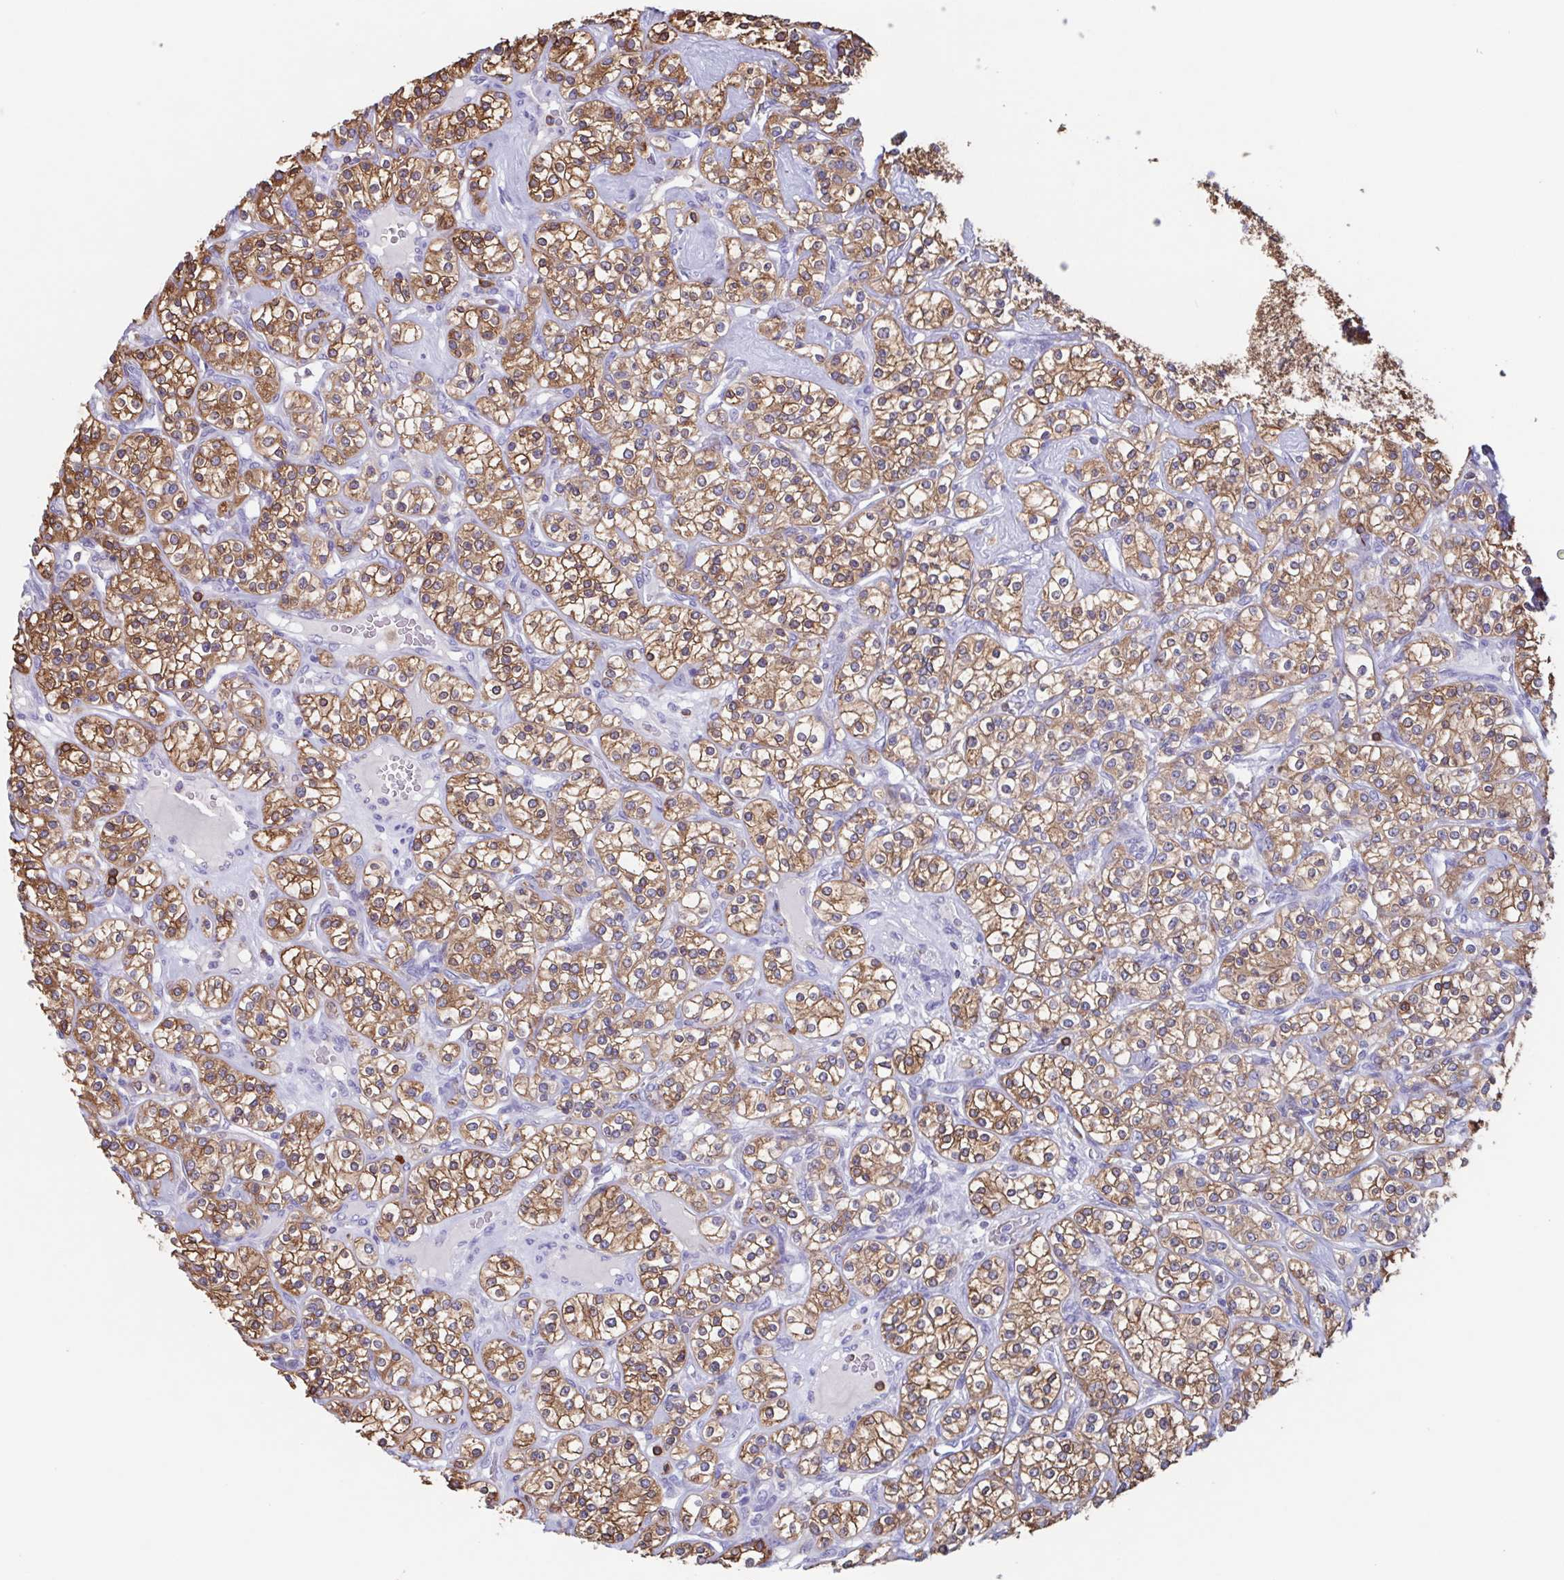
{"staining": {"intensity": "moderate", "quantity": ">75%", "location": "cytoplasmic/membranous"}, "tissue": "renal cancer", "cell_type": "Tumor cells", "image_type": "cancer", "snomed": [{"axis": "morphology", "description": "Adenocarcinoma, NOS"}, {"axis": "topography", "description": "Kidney"}], "caption": "Renal cancer stained for a protein (brown) shows moderate cytoplasmic/membranous positive staining in approximately >75% of tumor cells.", "gene": "TPD52", "patient": {"sex": "male", "age": 77}}